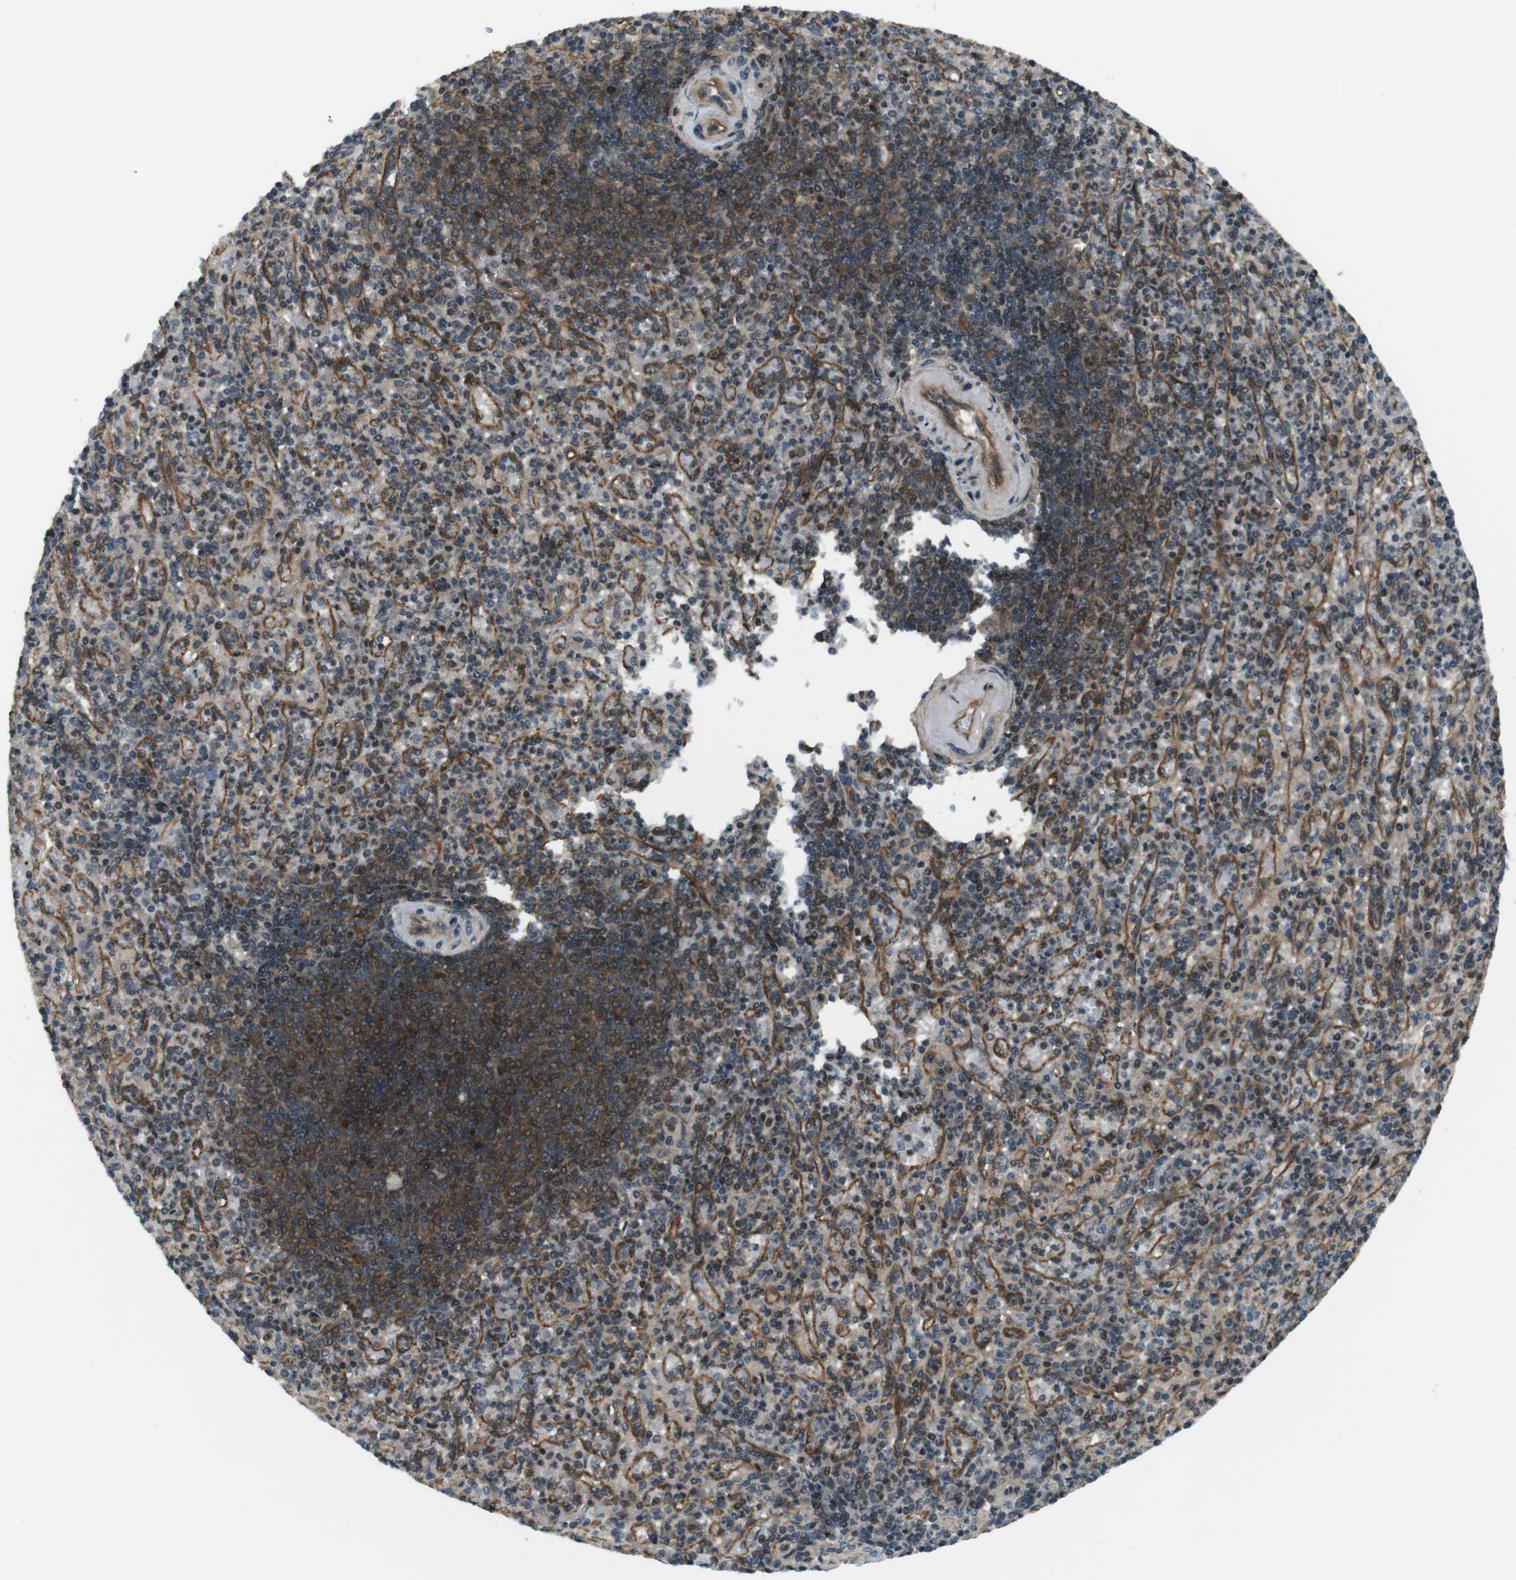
{"staining": {"intensity": "weak", "quantity": "25%-75%", "location": "cytoplasmic/membranous,nuclear"}, "tissue": "spleen", "cell_type": "Cells in red pulp", "image_type": "normal", "snomed": [{"axis": "morphology", "description": "Normal tissue, NOS"}, {"axis": "topography", "description": "Spleen"}], "caption": "The image shows staining of benign spleen, revealing weak cytoplasmic/membranous,nuclear protein expression (brown color) within cells in red pulp.", "gene": "TIAM2", "patient": {"sex": "female", "age": 74}}